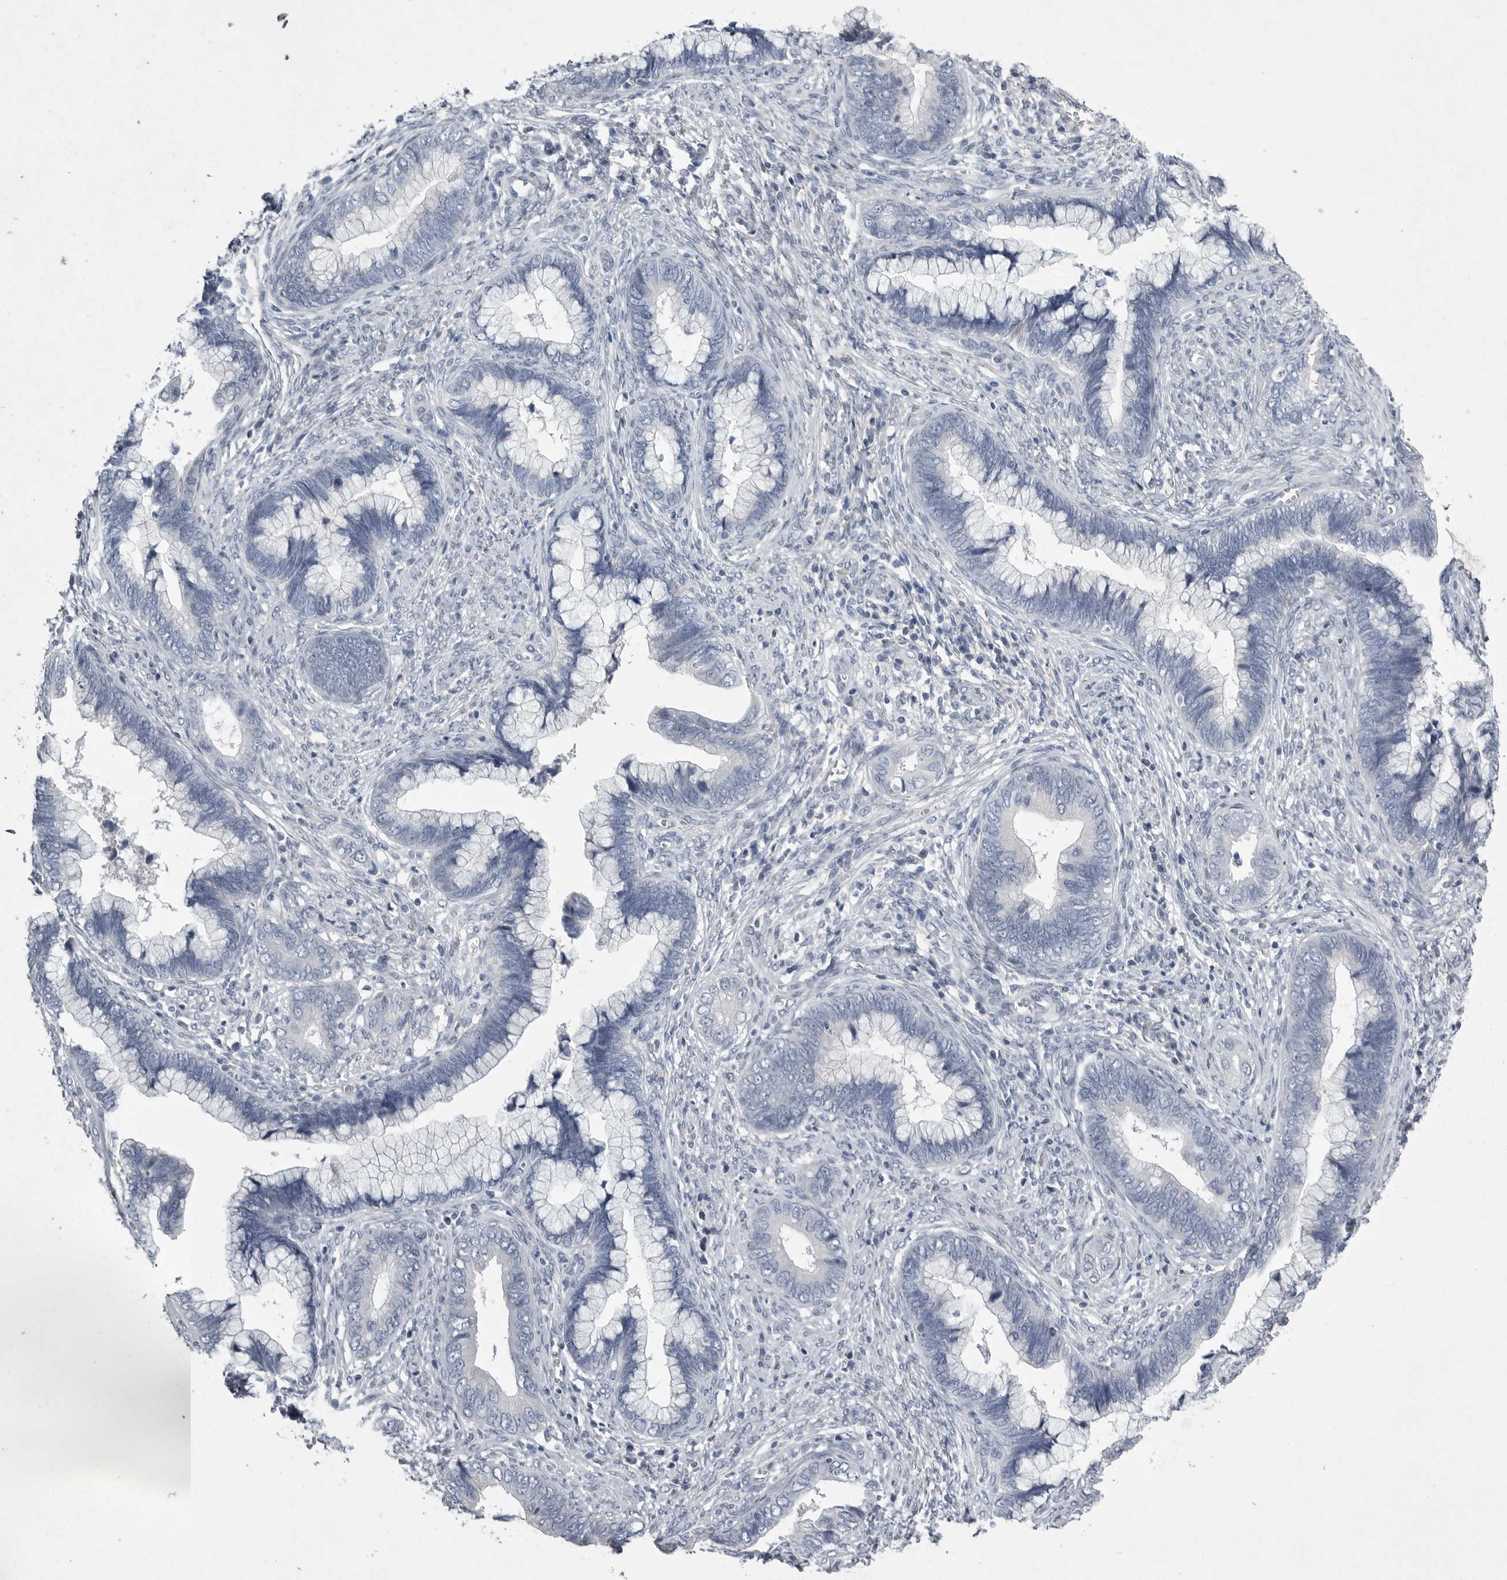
{"staining": {"intensity": "negative", "quantity": "none", "location": "none"}, "tissue": "cervical cancer", "cell_type": "Tumor cells", "image_type": "cancer", "snomed": [{"axis": "morphology", "description": "Adenocarcinoma, NOS"}, {"axis": "topography", "description": "Cervix"}], "caption": "A photomicrograph of adenocarcinoma (cervical) stained for a protein demonstrates no brown staining in tumor cells. Brightfield microscopy of immunohistochemistry (IHC) stained with DAB (brown) and hematoxylin (blue), captured at high magnification.", "gene": "CRP", "patient": {"sex": "female", "age": 44}}